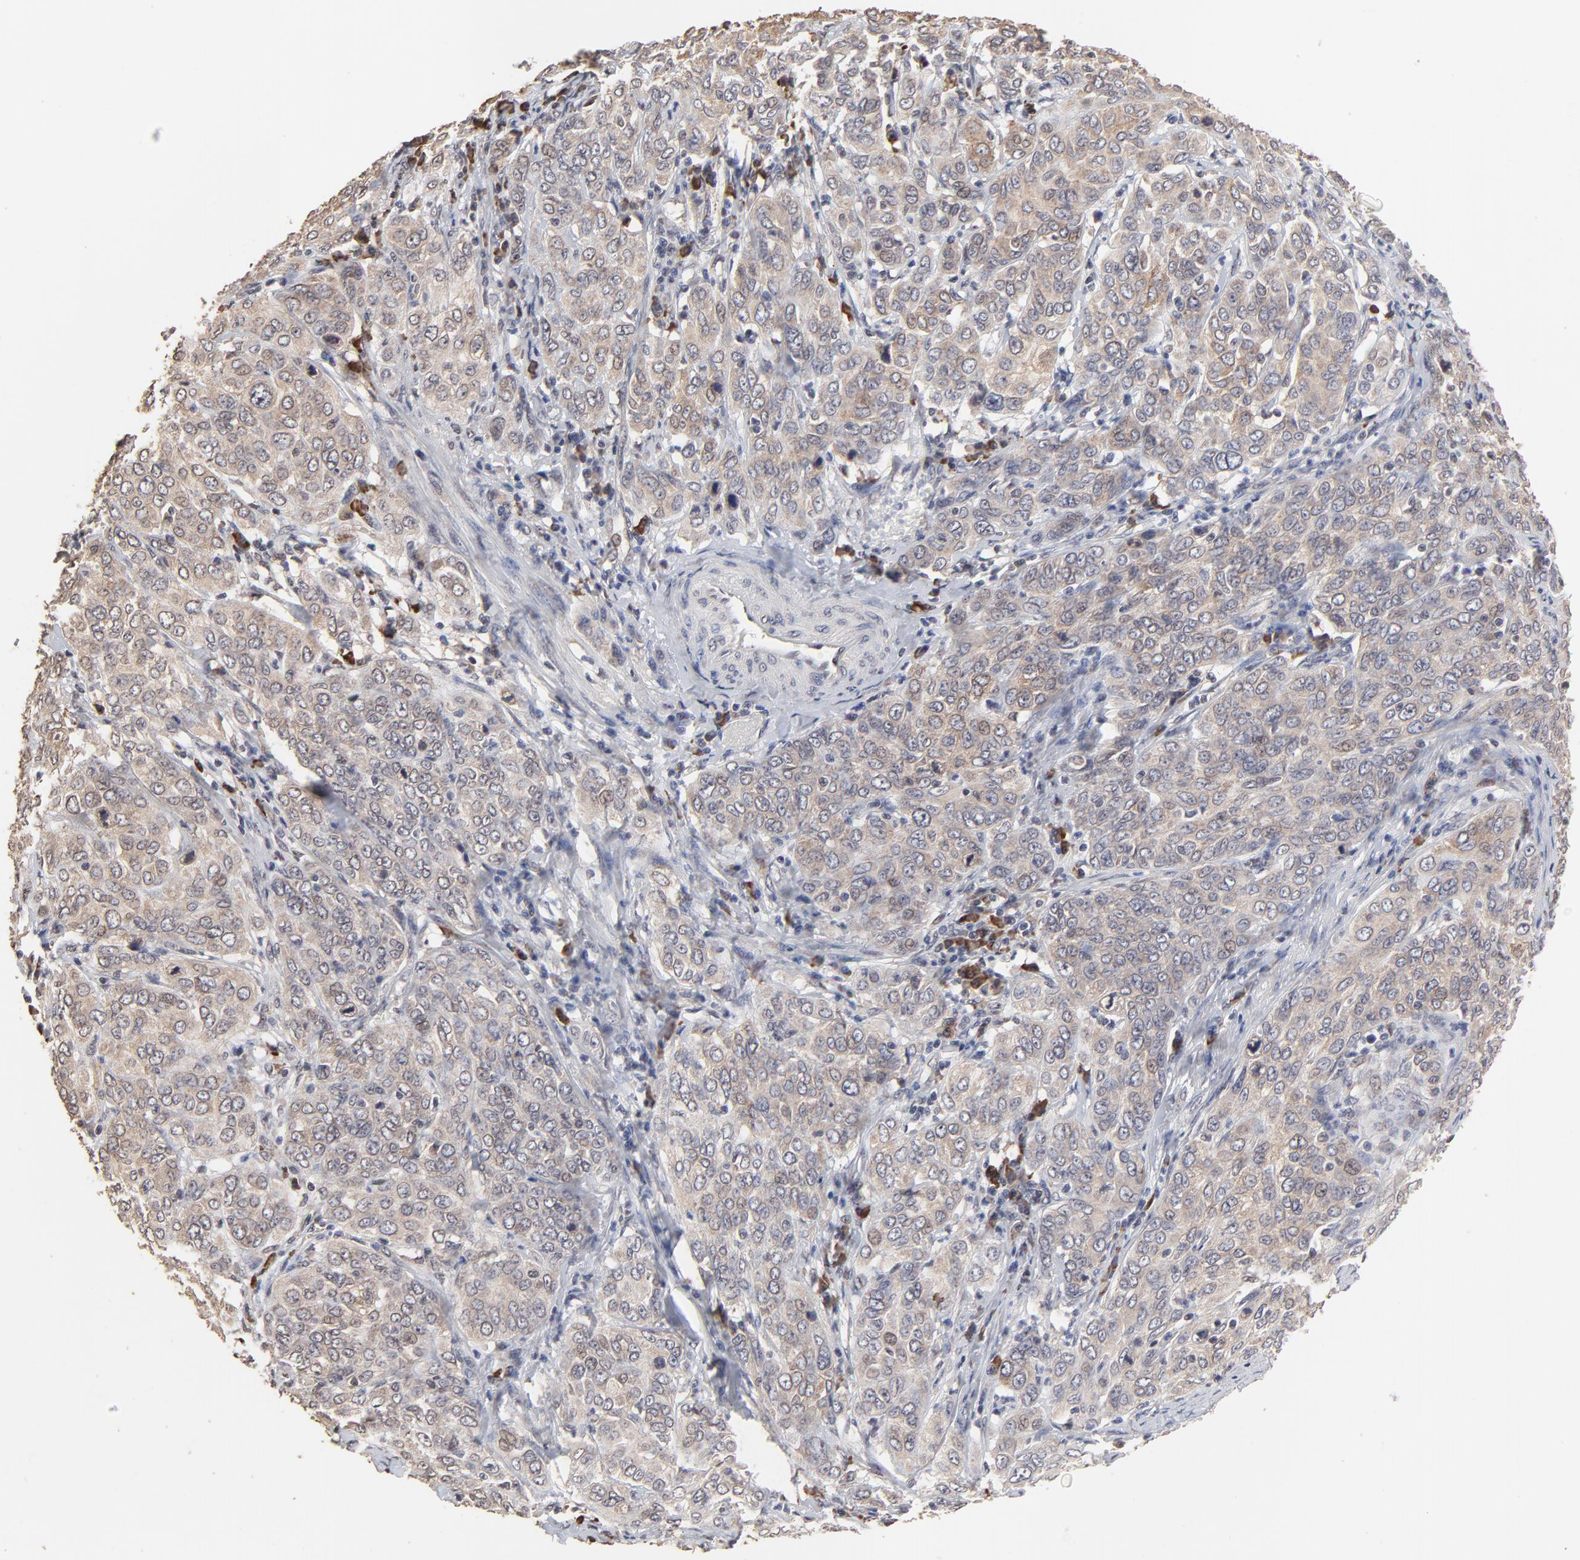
{"staining": {"intensity": "weak", "quantity": ">75%", "location": "cytoplasmic/membranous"}, "tissue": "cervical cancer", "cell_type": "Tumor cells", "image_type": "cancer", "snomed": [{"axis": "morphology", "description": "Squamous cell carcinoma, NOS"}, {"axis": "topography", "description": "Cervix"}], "caption": "The micrograph demonstrates staining of cervical squamous cell carcinoma, revealing weak cytoplasmic/membranous protein positivity (brown color) within tumor cells. (Brightfield microscopy of DAB IHC at high magnification).", "gene": "CHM", "patient": {"sex": "female", "age": 38}}